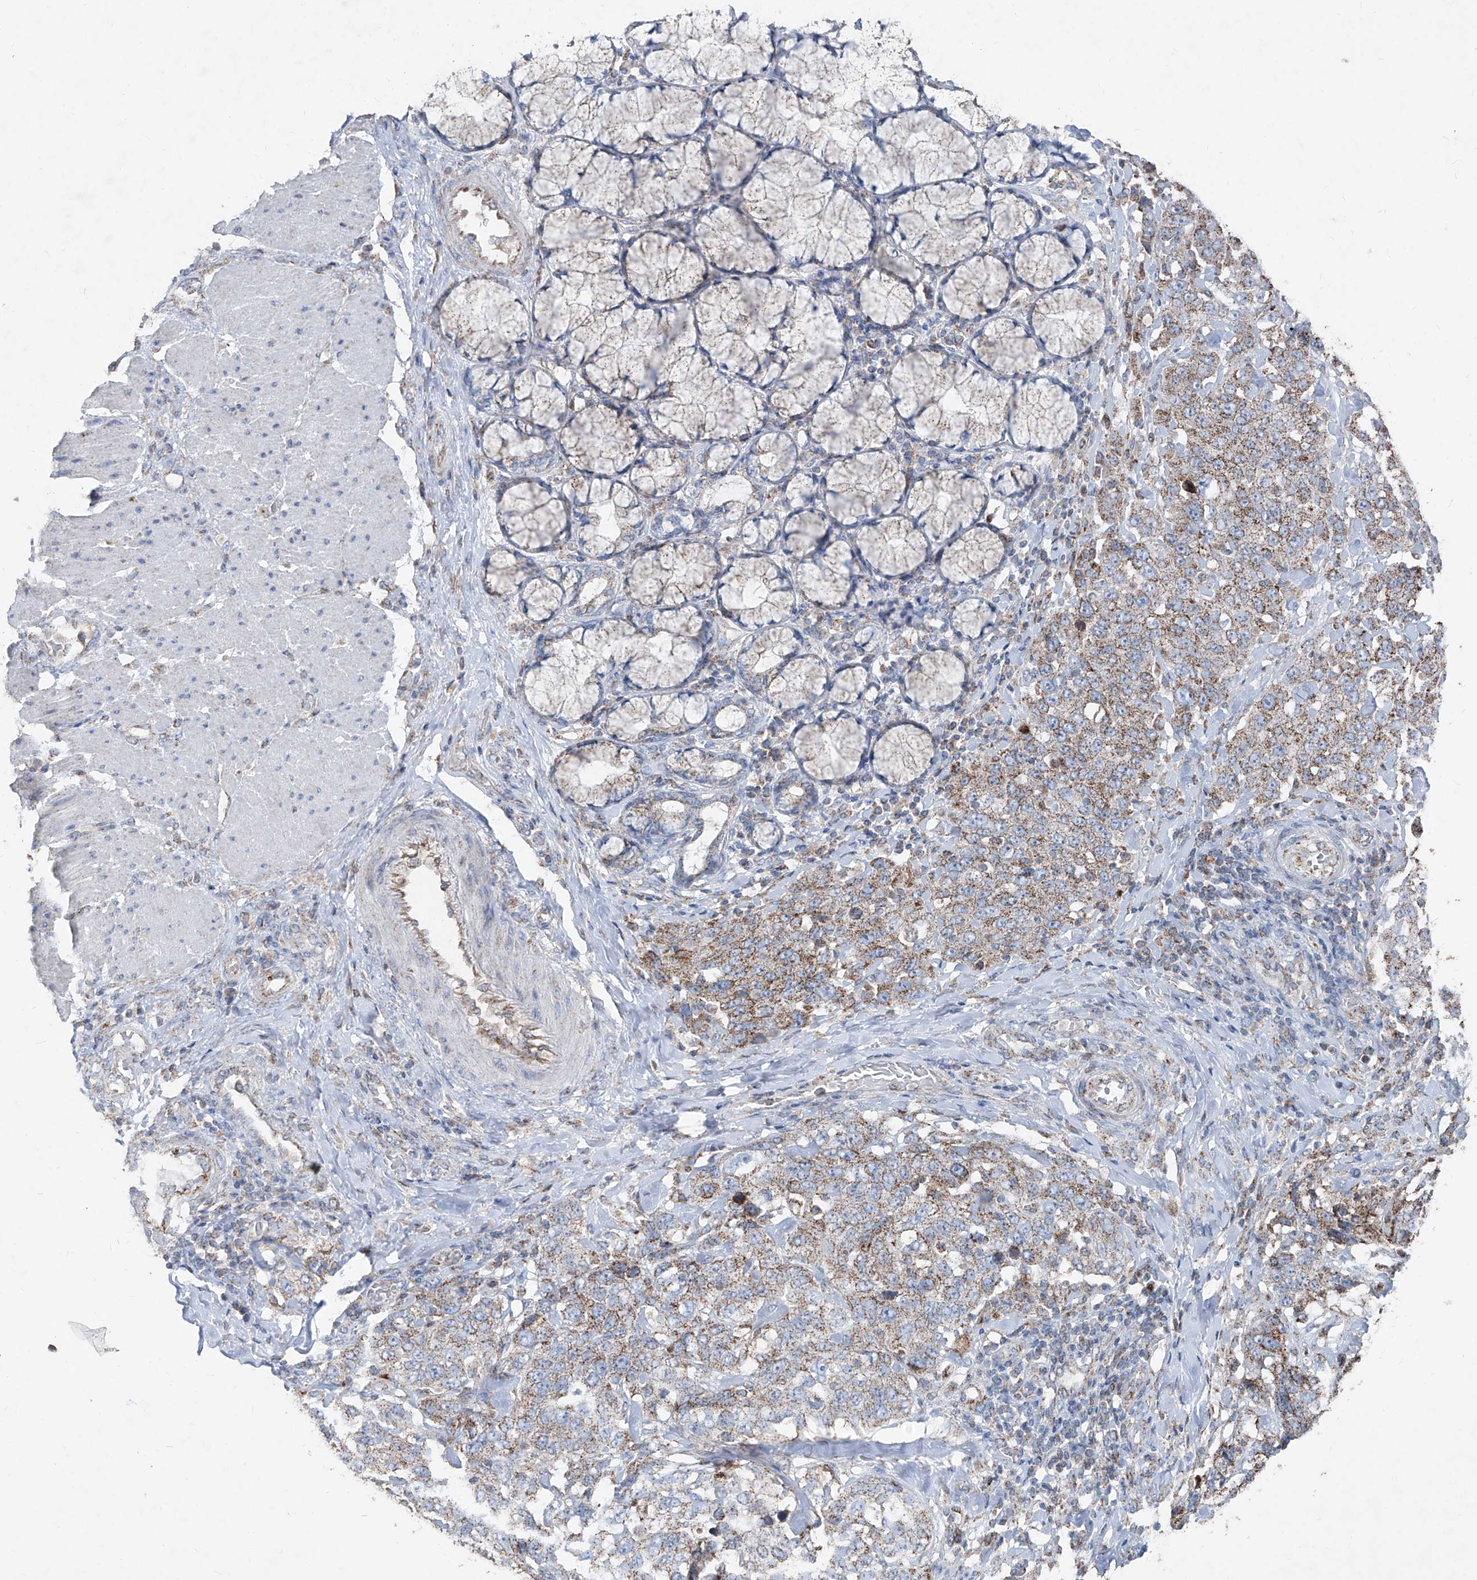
{"staining": {"intensity": "moderate", "quantity": ">75%", "location": "cytoplasmic/membranous"}, "tissue": "stomach cancer", "cell_type": "Tumor cells", "image_type": "cancer", "snomed": [{"axis": "morphology", "description": "Adenocarcinoma, NOS"}, {"axis": "topography", "description": "Stomach"}], "caption": "The immunohistochemical stain labels moderate cytoplasmic/membranous positivity in tumor cells of adenocarcinoma (stomach) tissue.", "gene": "ABCD3", "patient": {"sex": "male", "age": 48}}